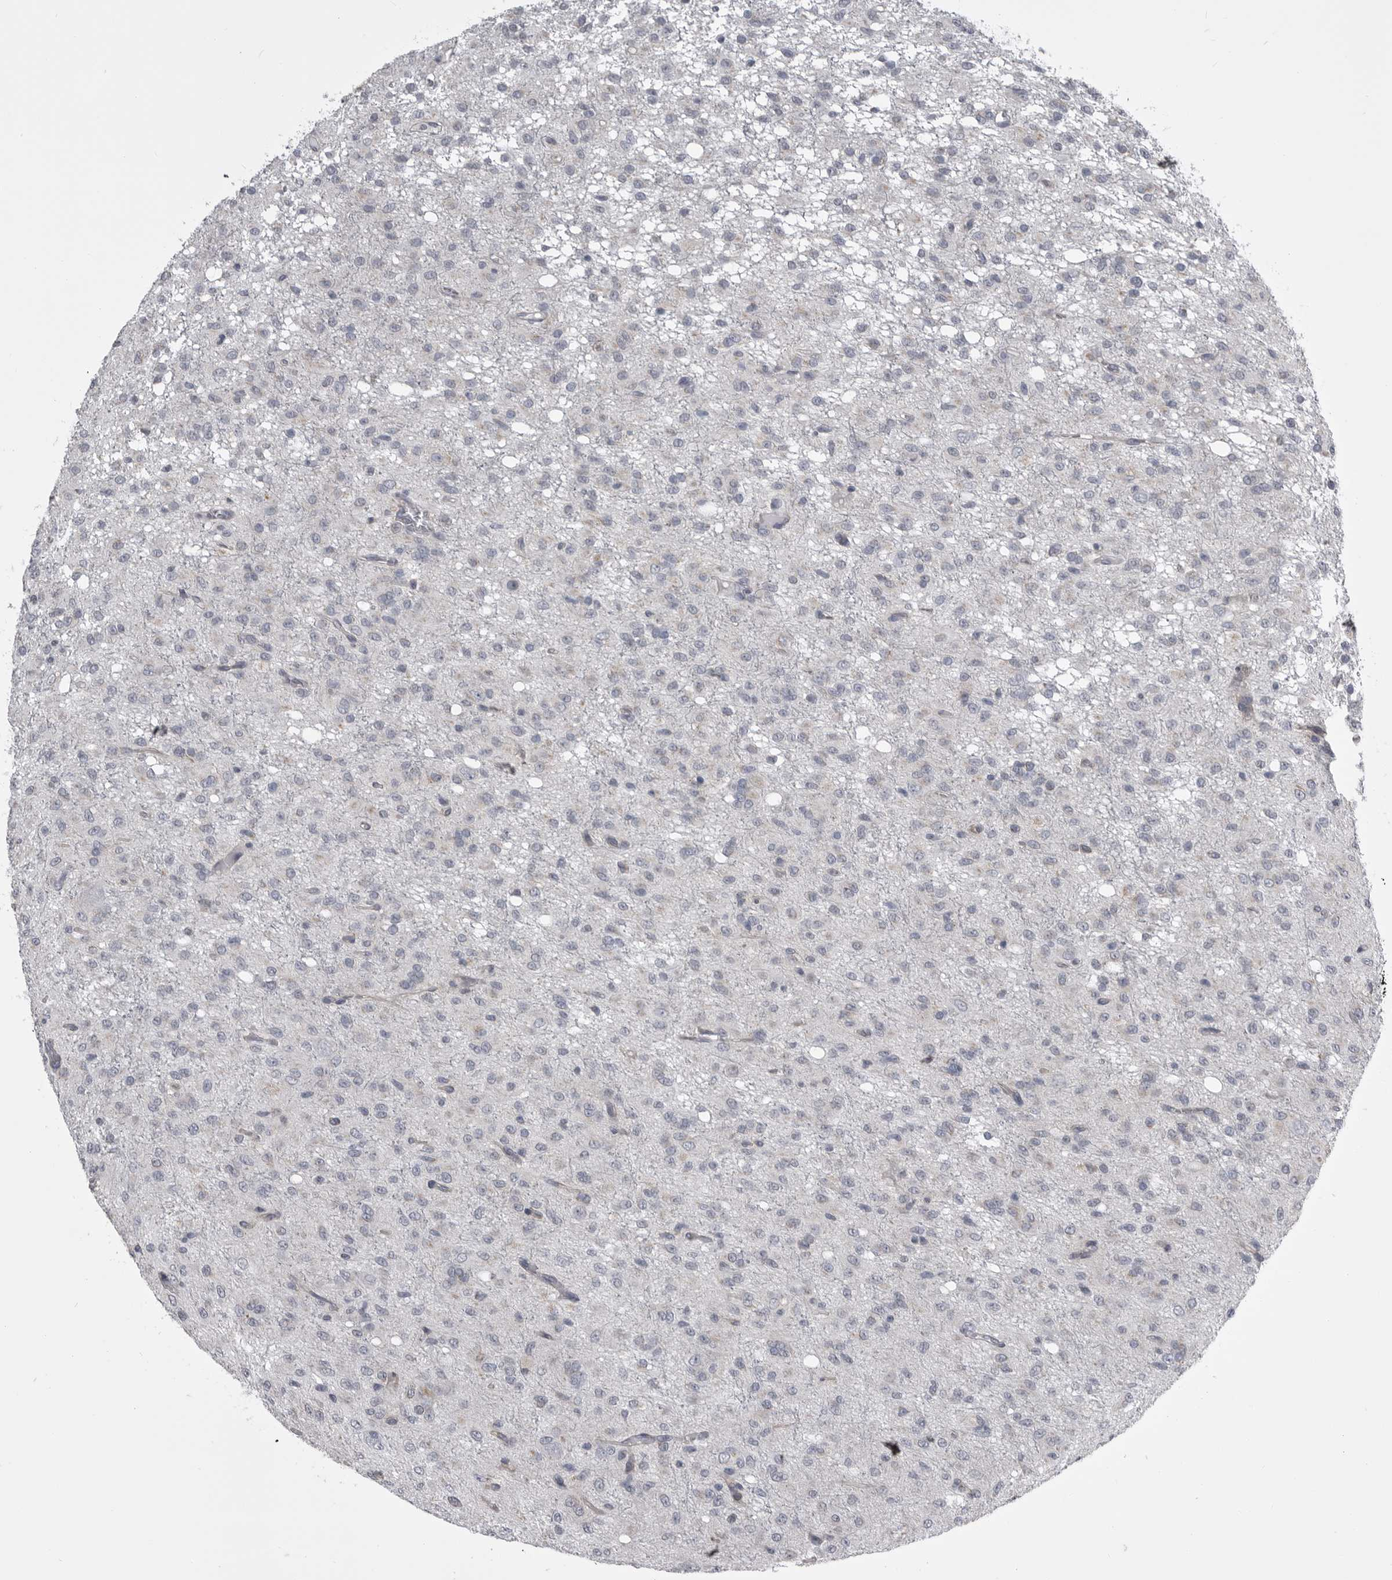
{"staining": {"intensity": "negative", "quantity": "none", "location": "none"}, "tissue": "glioma", "cell_type": "Tumor cells", "image_type": "cancer", "snomed": [{"axis": "morphology", "description": "Glioma, malignant, High grade"}, {"axis": "topography", "description": "Brain"}], "caption": "Immunohistochemistry of human malignant glioma (high-grade) displays no staining in tumor cells.", "gene": "OPLAH", "patient": {"sex": "female", "age": 59}}